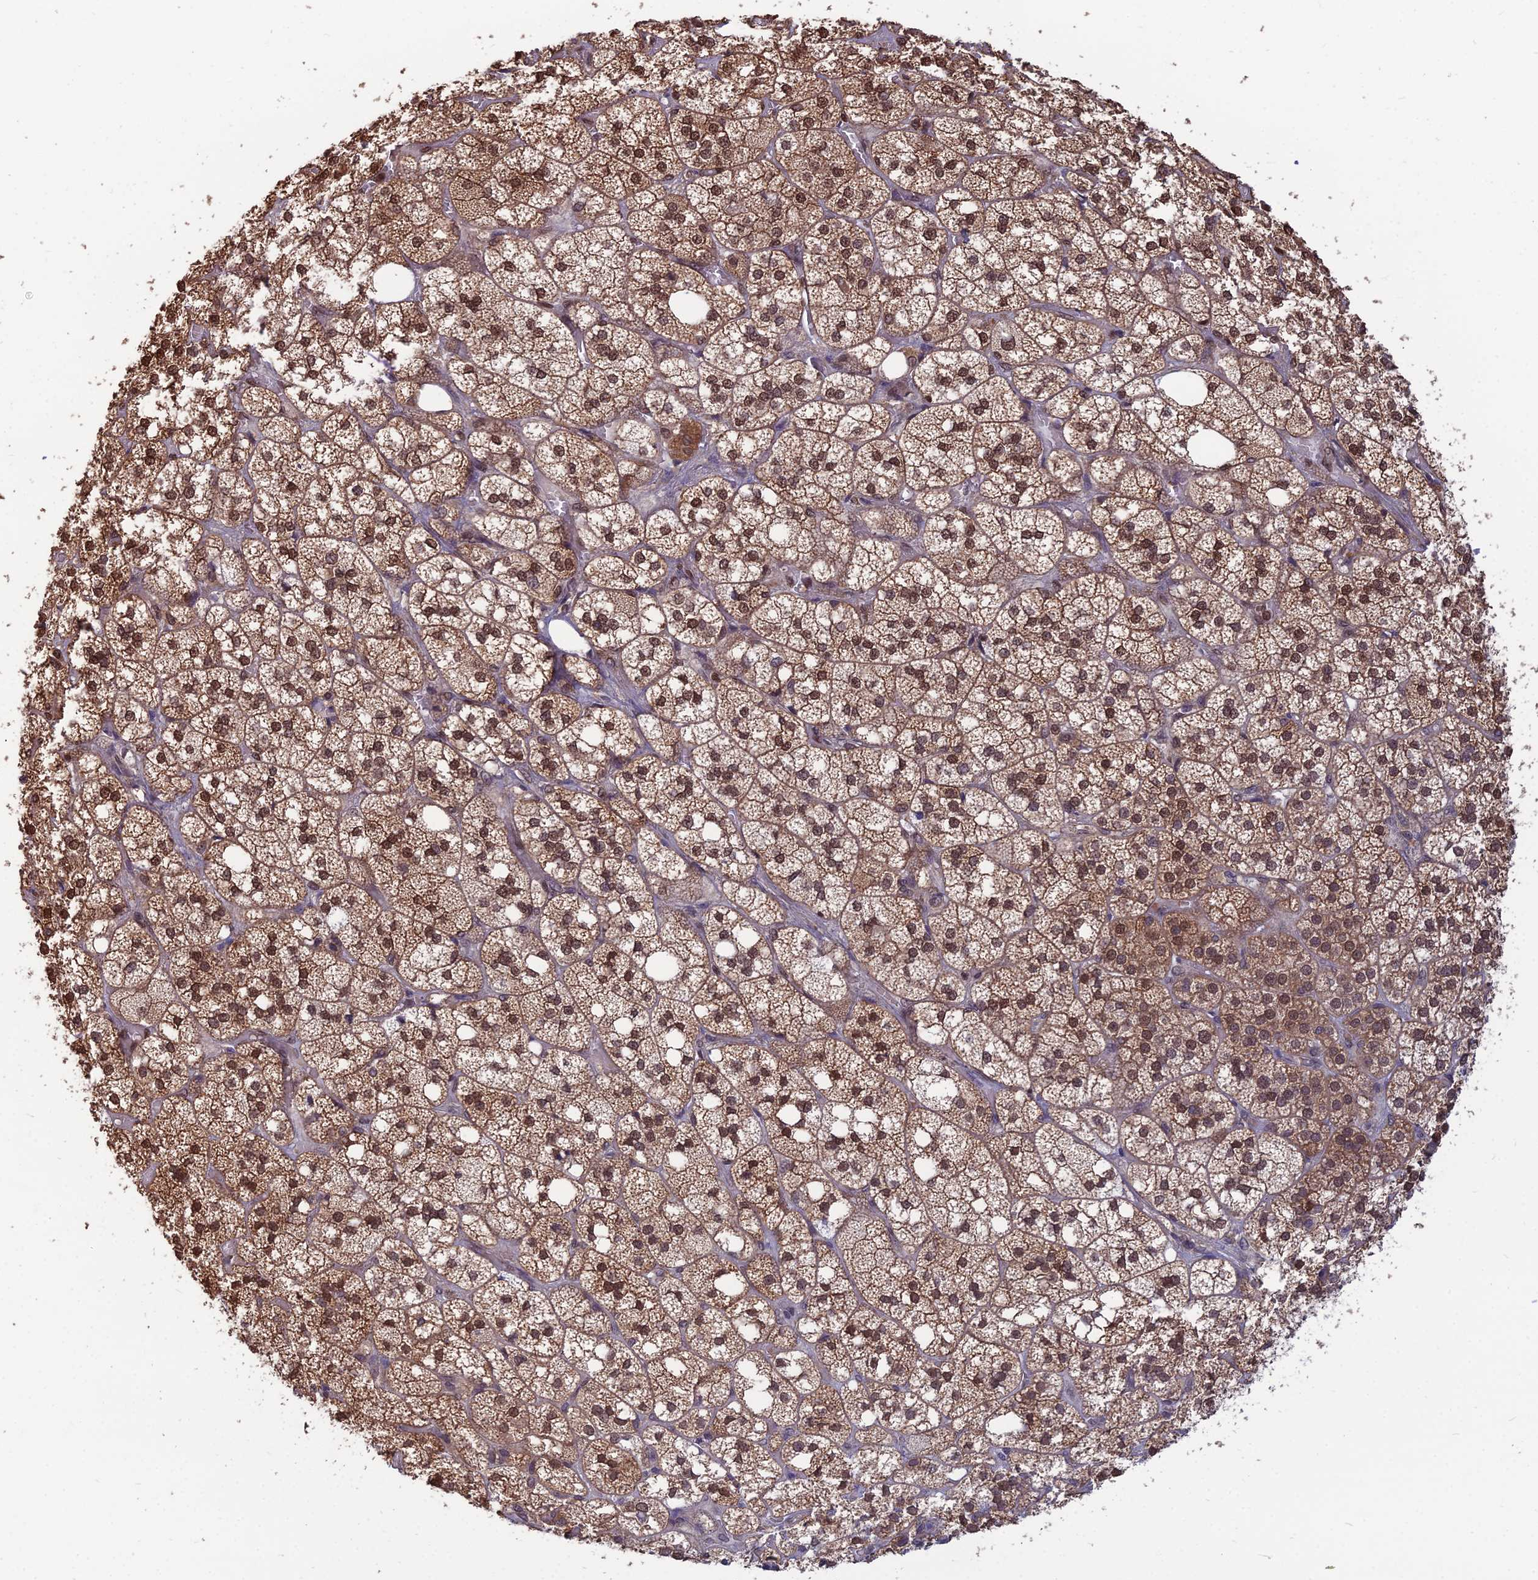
{"staining": {"intensity": "moderate", "quantity": ">75%", "location": "cytoplasmic/membranous,nuclear"}, "tissue": "adrenal gland", "cell_type": "Glandular cells", "image_type": "normal", "snomed": [{"axis": "morphology", "description": "Normal tissue, NOS"}, {"axis": "topography", "description": "Adrenal gland"}], "caption": "A photomicrograph showing moderate cytoplasmic/membranous,nuclear staining in approximately >75% of glandular cells in benign adrenal gland, as visualized by brown immunohistochemical staining.", "gene": "OPA3", "patient": {"sex": "male", "age": 61}}